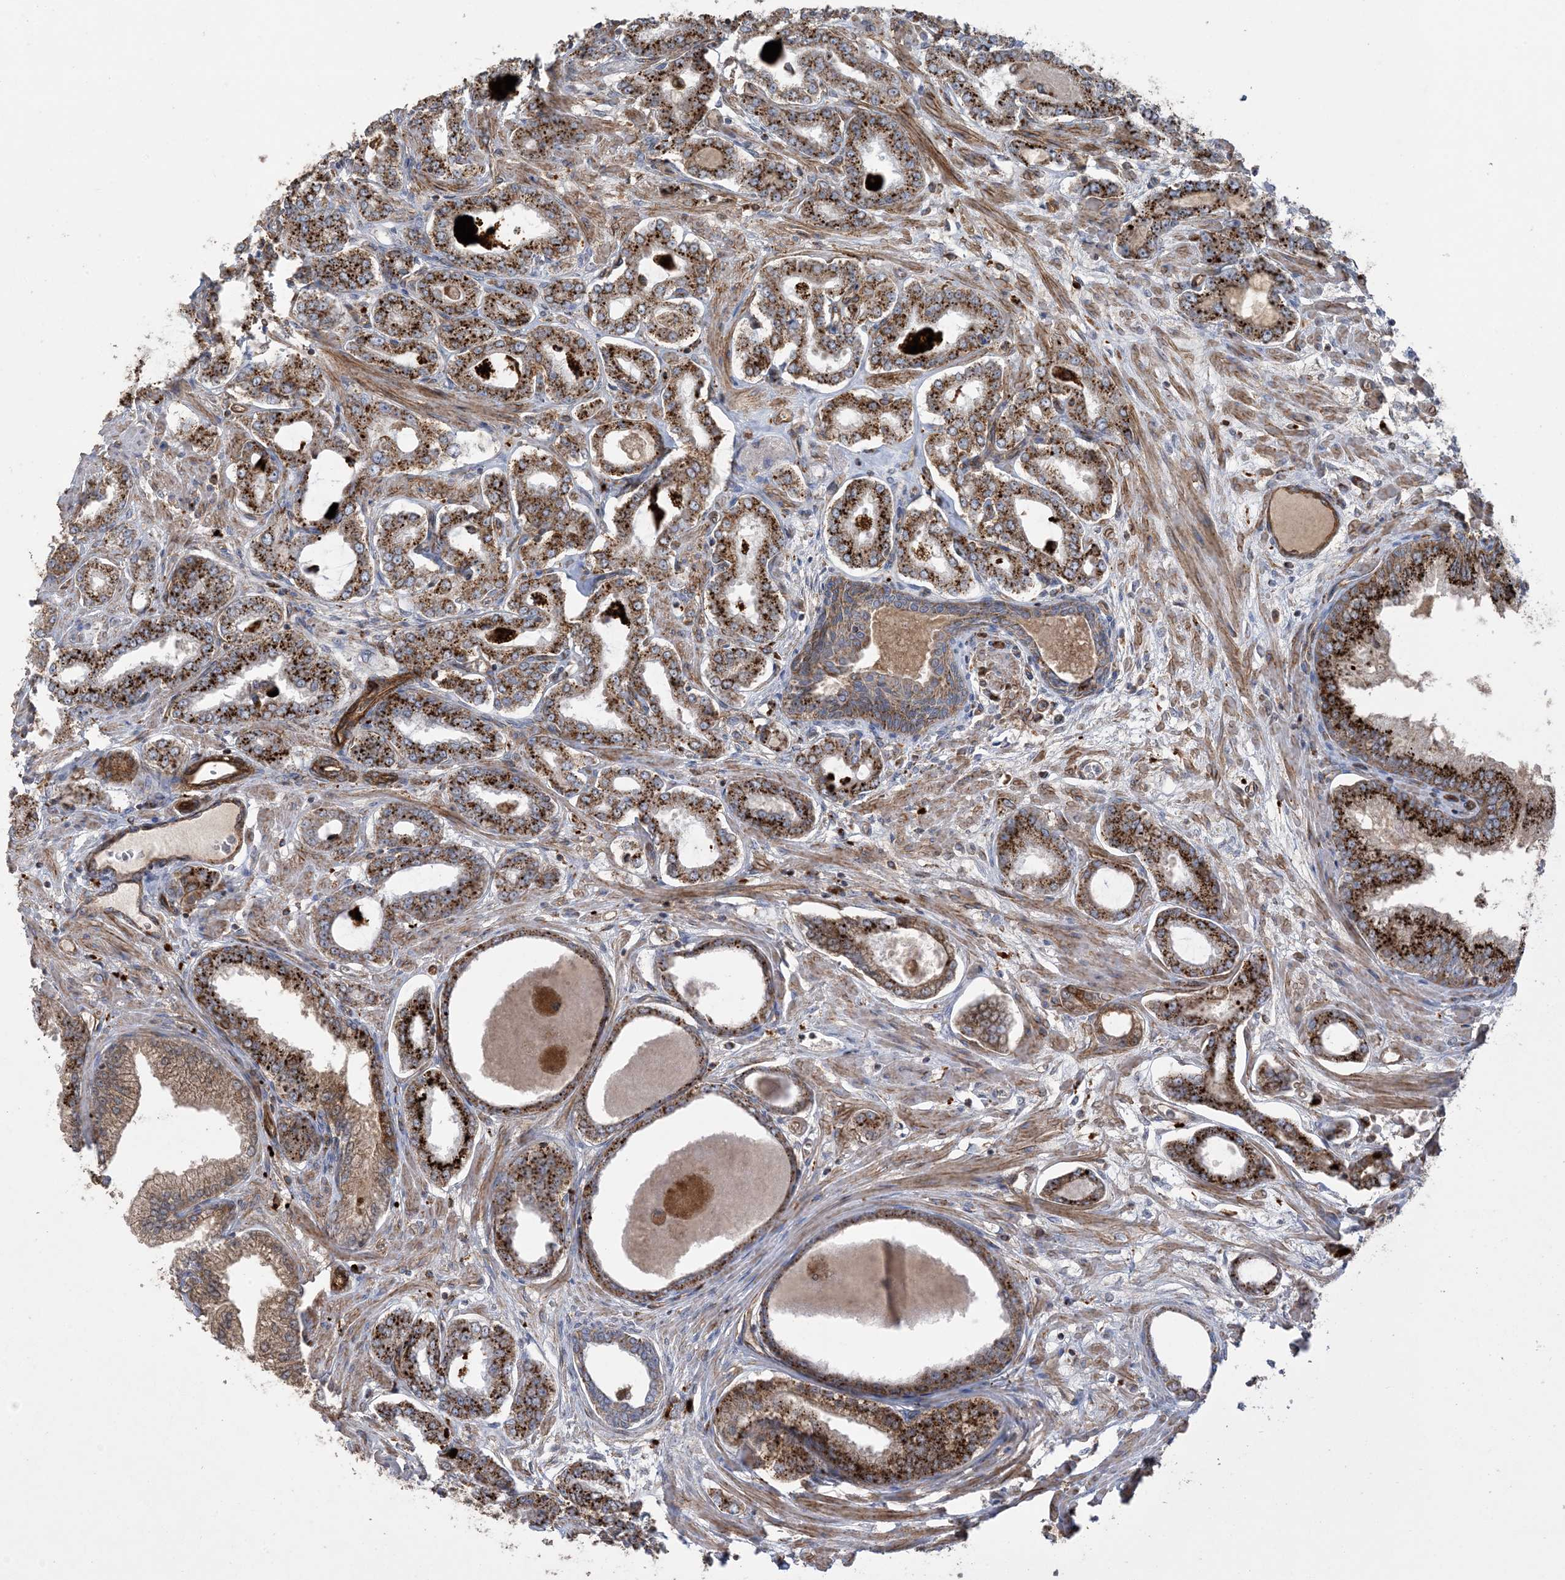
{"staining": {"intensity": "strong", "quantity": ">75%", "location": "cytoplasmic/membranous"}, "tissue": "prostate cancer", "cell_type": "Tumor cells", "image_type": "cancer", "snomed": [{"axis": "morphology", "description": "Adenocarcinoma, Low grade"}, {"axis": "topography", "description": "Prostate"}], "caption": "Immunohistochemical staining of human low-grade adenocarcinoma (prostate) shows high levels of strong cytoplasmic/membranous staining in about >75% of tumor cells. (DAB (3,3'-diaminobenzidine) IHC with brightfield microscopy, high magnification).", "gene": "AGA", "patient": {"sex": "male", "age": 63}}